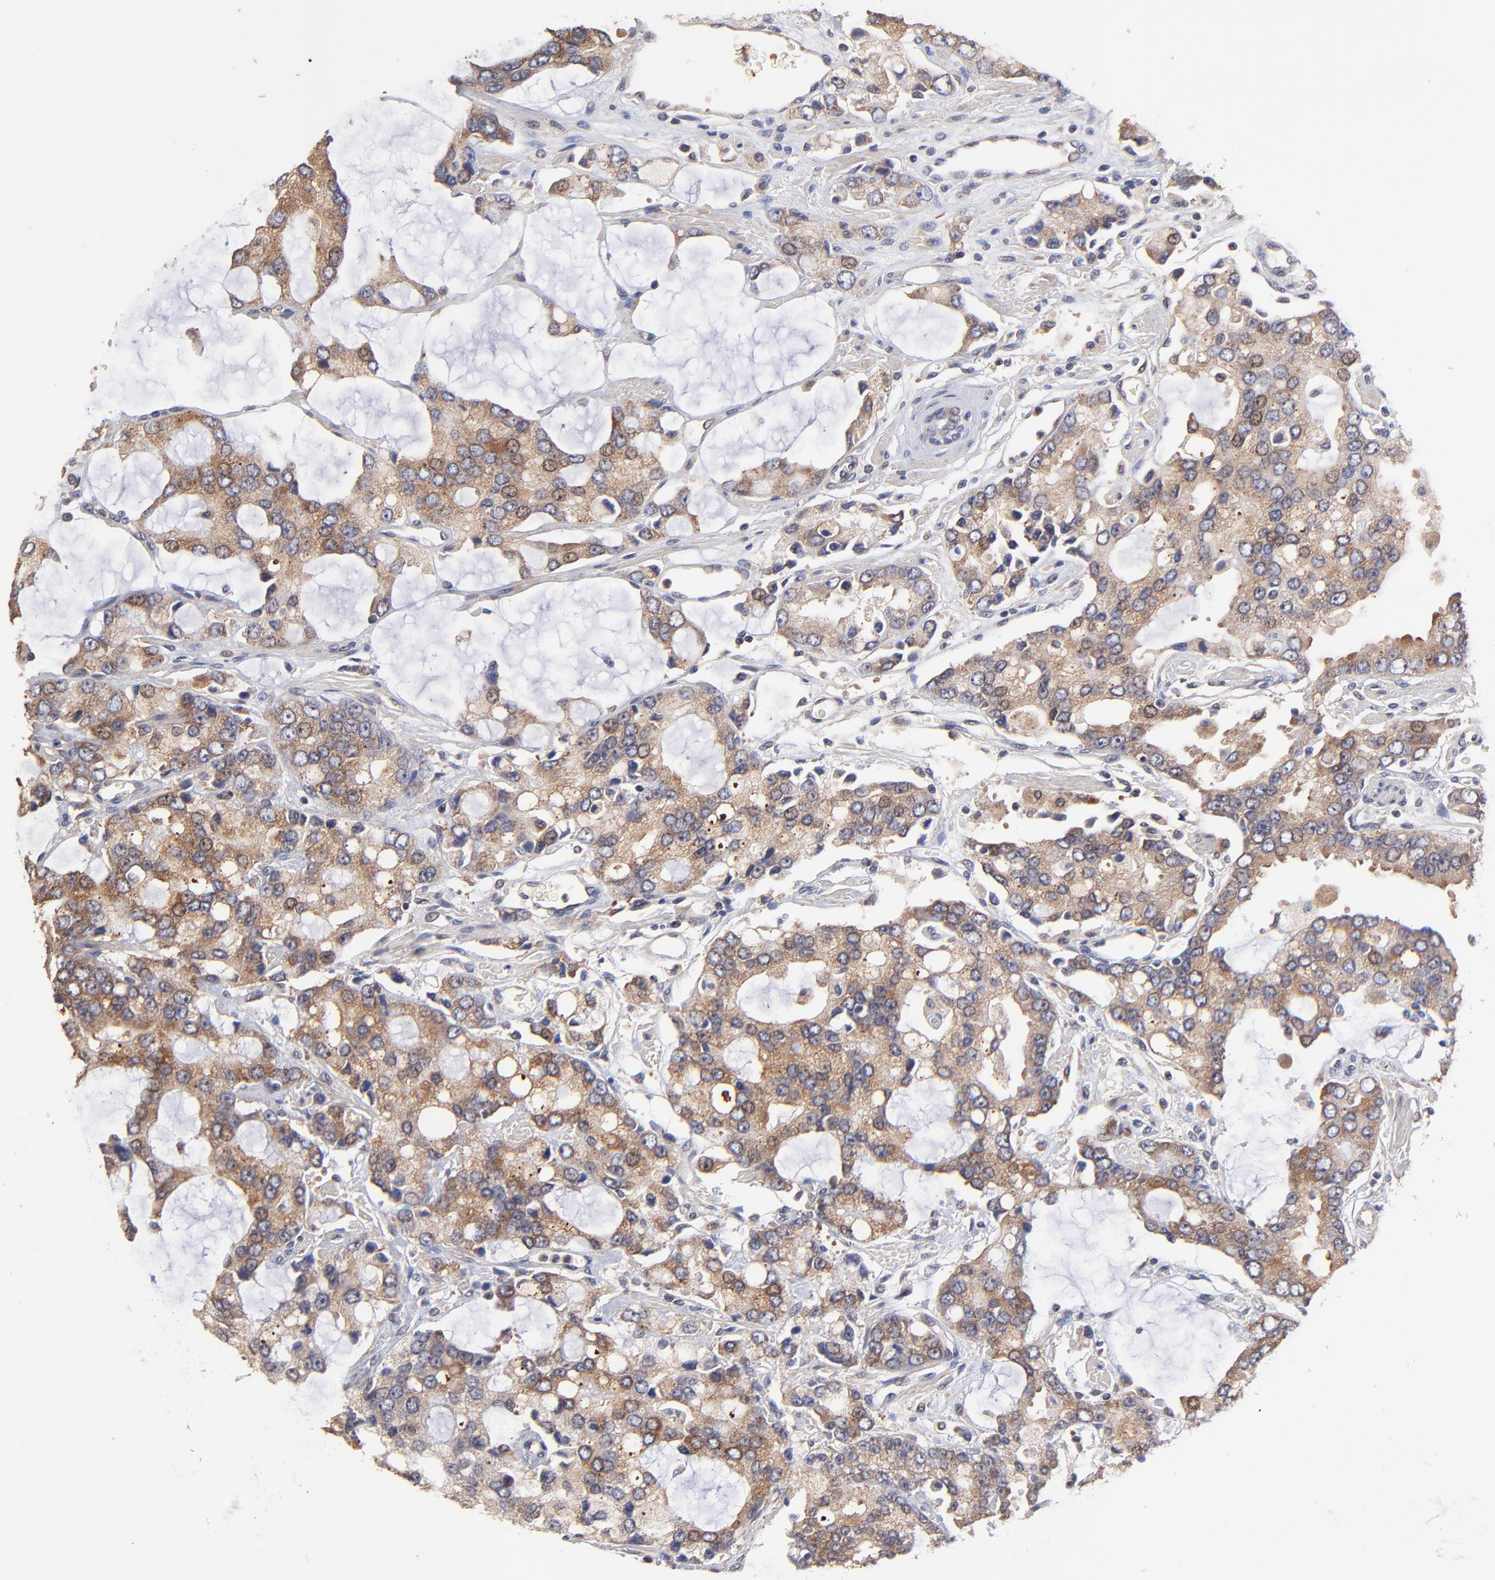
{"staining": {"intensity": "moderate", "quantity": ">75%", "location": "cytoplasmic/membranous"}, "tissue": "prostate cancer", "cell_type": "Tumor cells", "image_type": "cancer", "snomed": [{"axis": "morphology", "description": "Adenocarcinoma, High grade"}, {"axis": "topography", "description": "Prostate"}], "caption": "The photomicrograph demonstrates immunohistochemical staining of prostate high-grade adenocarcinoma. There is moderate cytoplasmic/membranous positivity is identified in approximately >75% of tumor cells. (IHC, brightfield microscopy, high magnification).", "gene": "BAIAP2L2", "patient": {"sex": "male", "age": 67}}